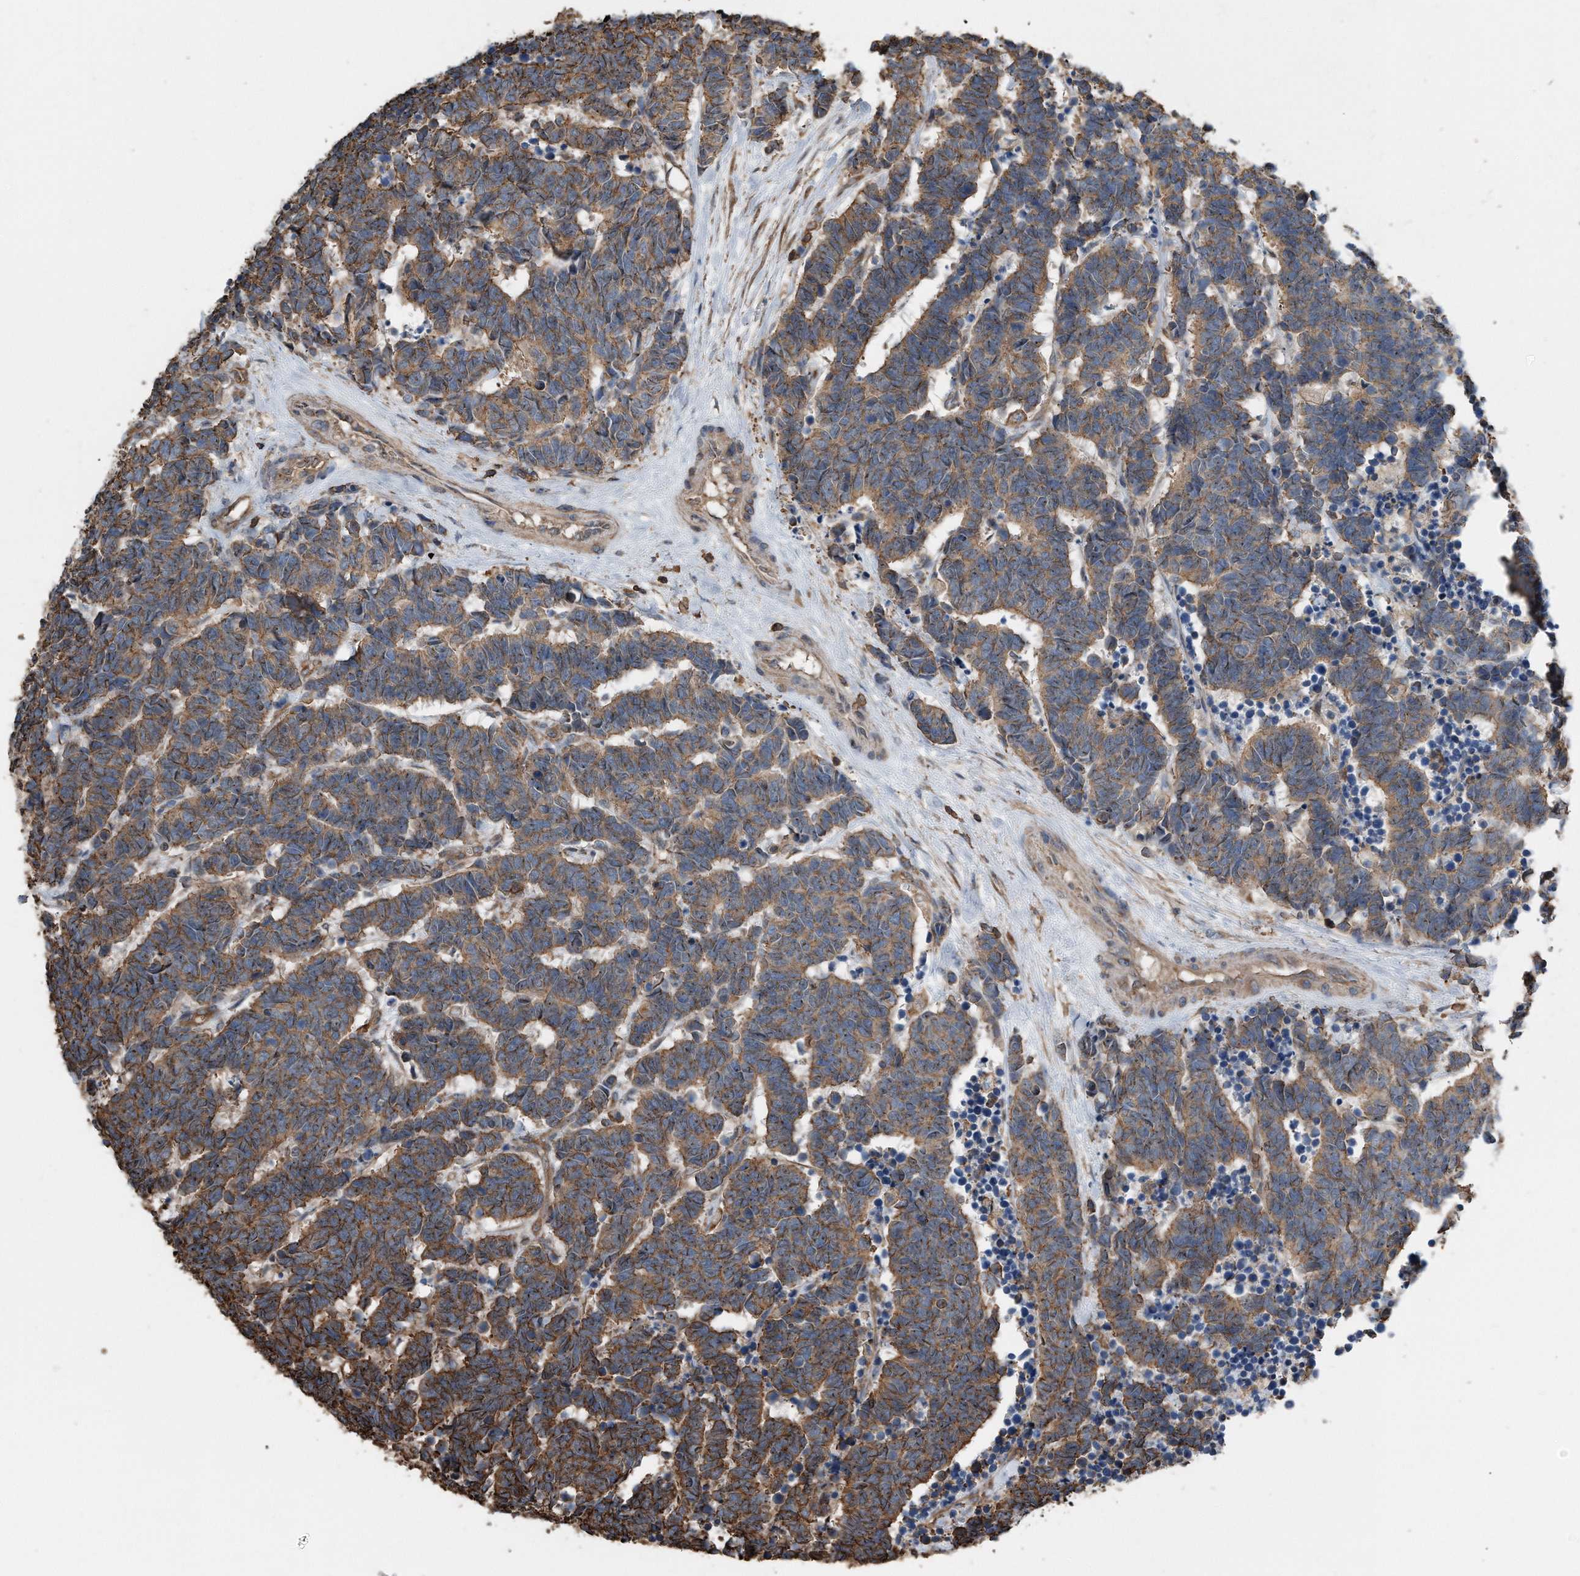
{"staining": {"intensity": "moderate", "quantity": ">75%", "location": "cytoplasmic/membranous"}, "tissue": "carcinoid", "cell_type": "Tumor cells", "image_type": "cancer", "snomed": [{"axis": "morphology", "description": "Carcinoma, NOS"}, {"axis": "morphology", "description": "Carcinoid, malignant, NOS"}, {"axis": "topography", "description": "Urinary bladder"}], "caption": "DAB (3,3'-diaminobenzidine) immunohistochemical staining of carcinoma exhibits moderate cytoplasmic/membranous protein staining in approximately >75% of tumor cells.", "gene": "RSPO3", "patient": {"sex": "male", "age": 57}}